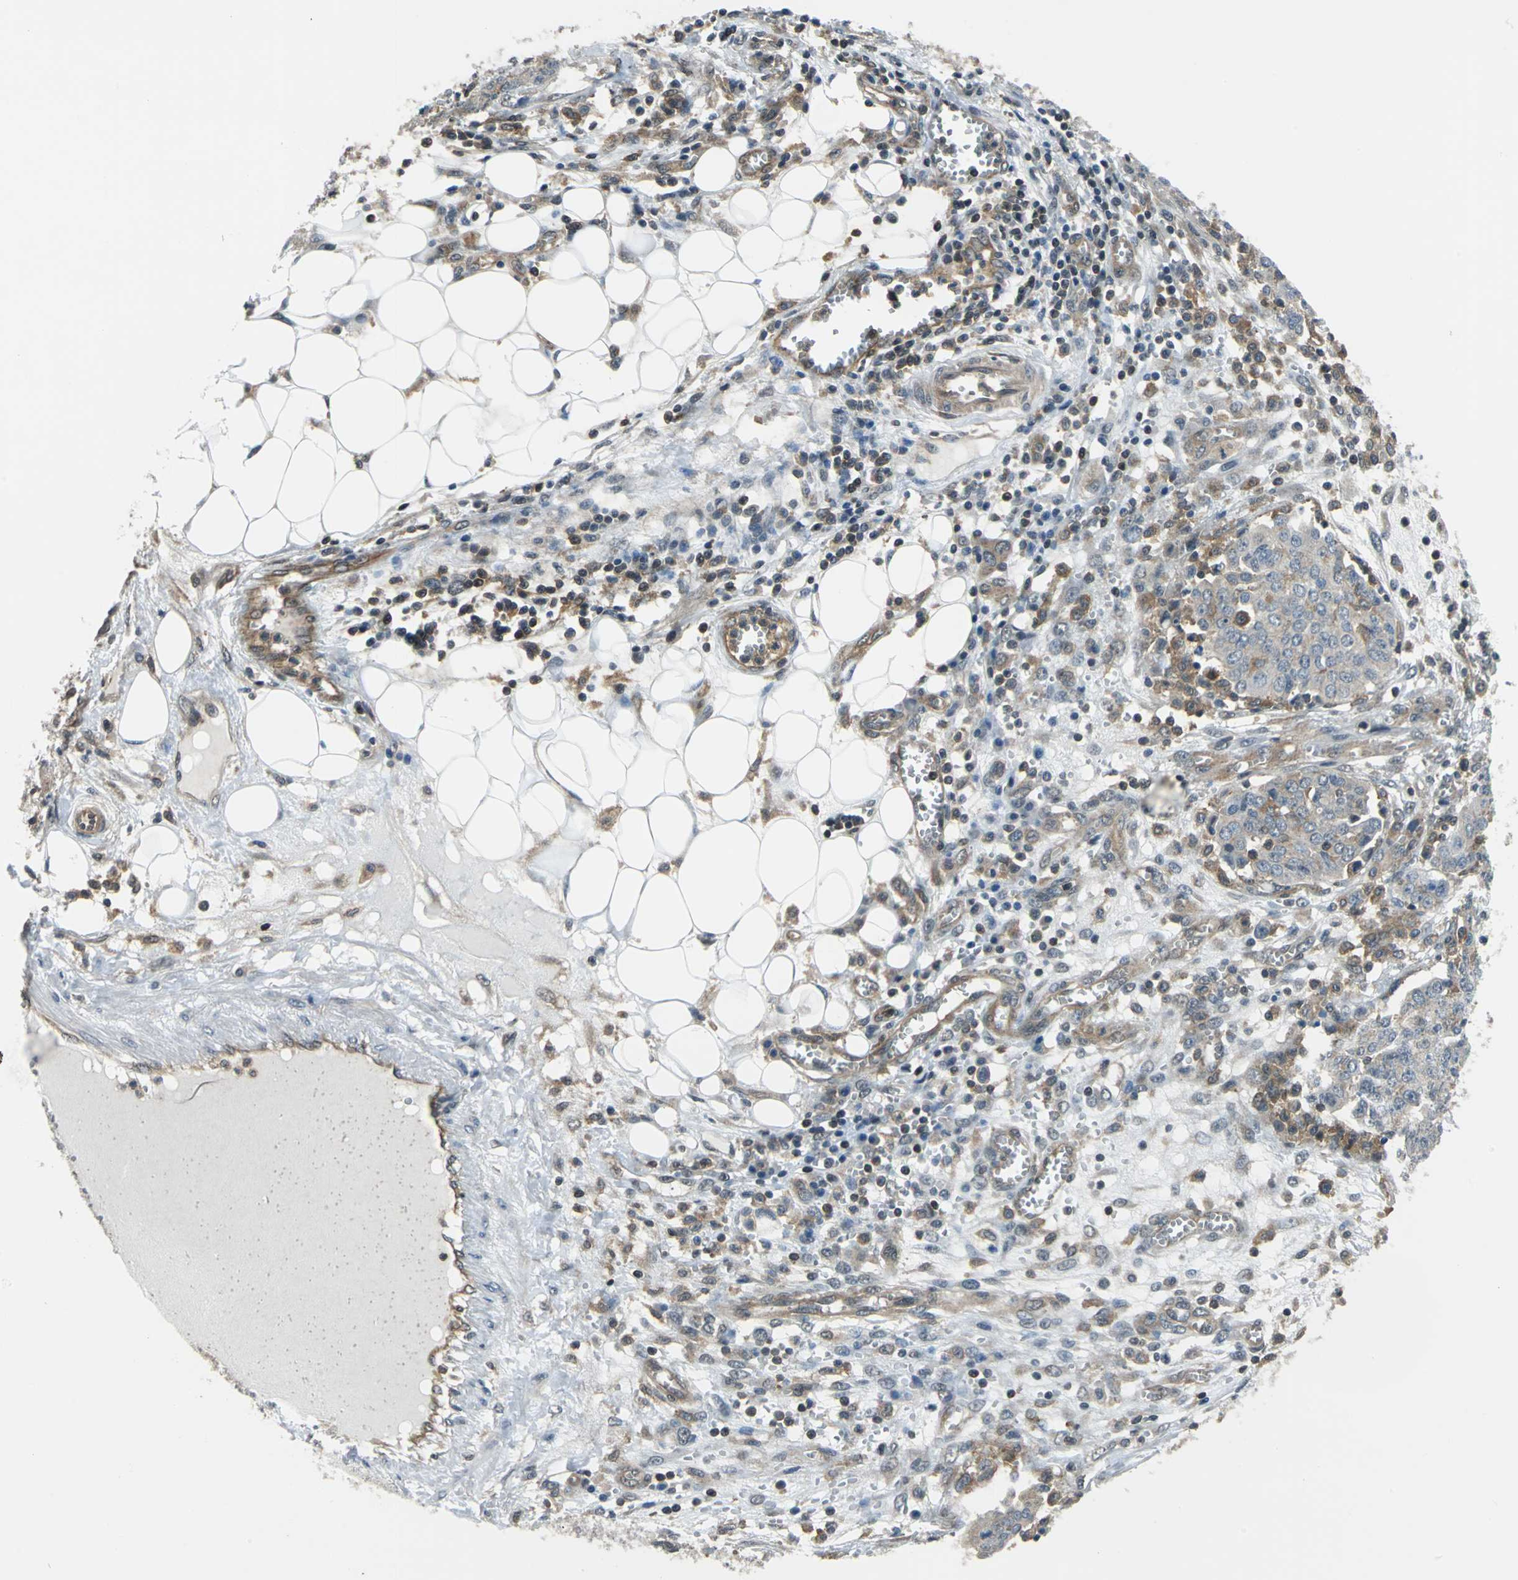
{"staining": {"intensity": "weak", "quantity": "25%-75%", "location": "cytoplasmic/membranous"}, "tissue": "ovarian cancer", "cell_type": "Tumor cells", "image_type": "cancer", "snomed": [{"axis": "morphology", "description": "Cystadenocarcinoma, serous, NOS"}, {"axis": "topography", "description": "Soft tissue"}, {"axis": "topography", "description": "Ovary"}], "caption": "There is low levels of weak cytoplasmic/membranous staining in tumor cells of serous cystadenocarcinoma (ovarian), as demonstrated by immunohistochemical staining (brown color).", "gene": "ARPC3", "patient": {"sex": "female", "age": 57}}